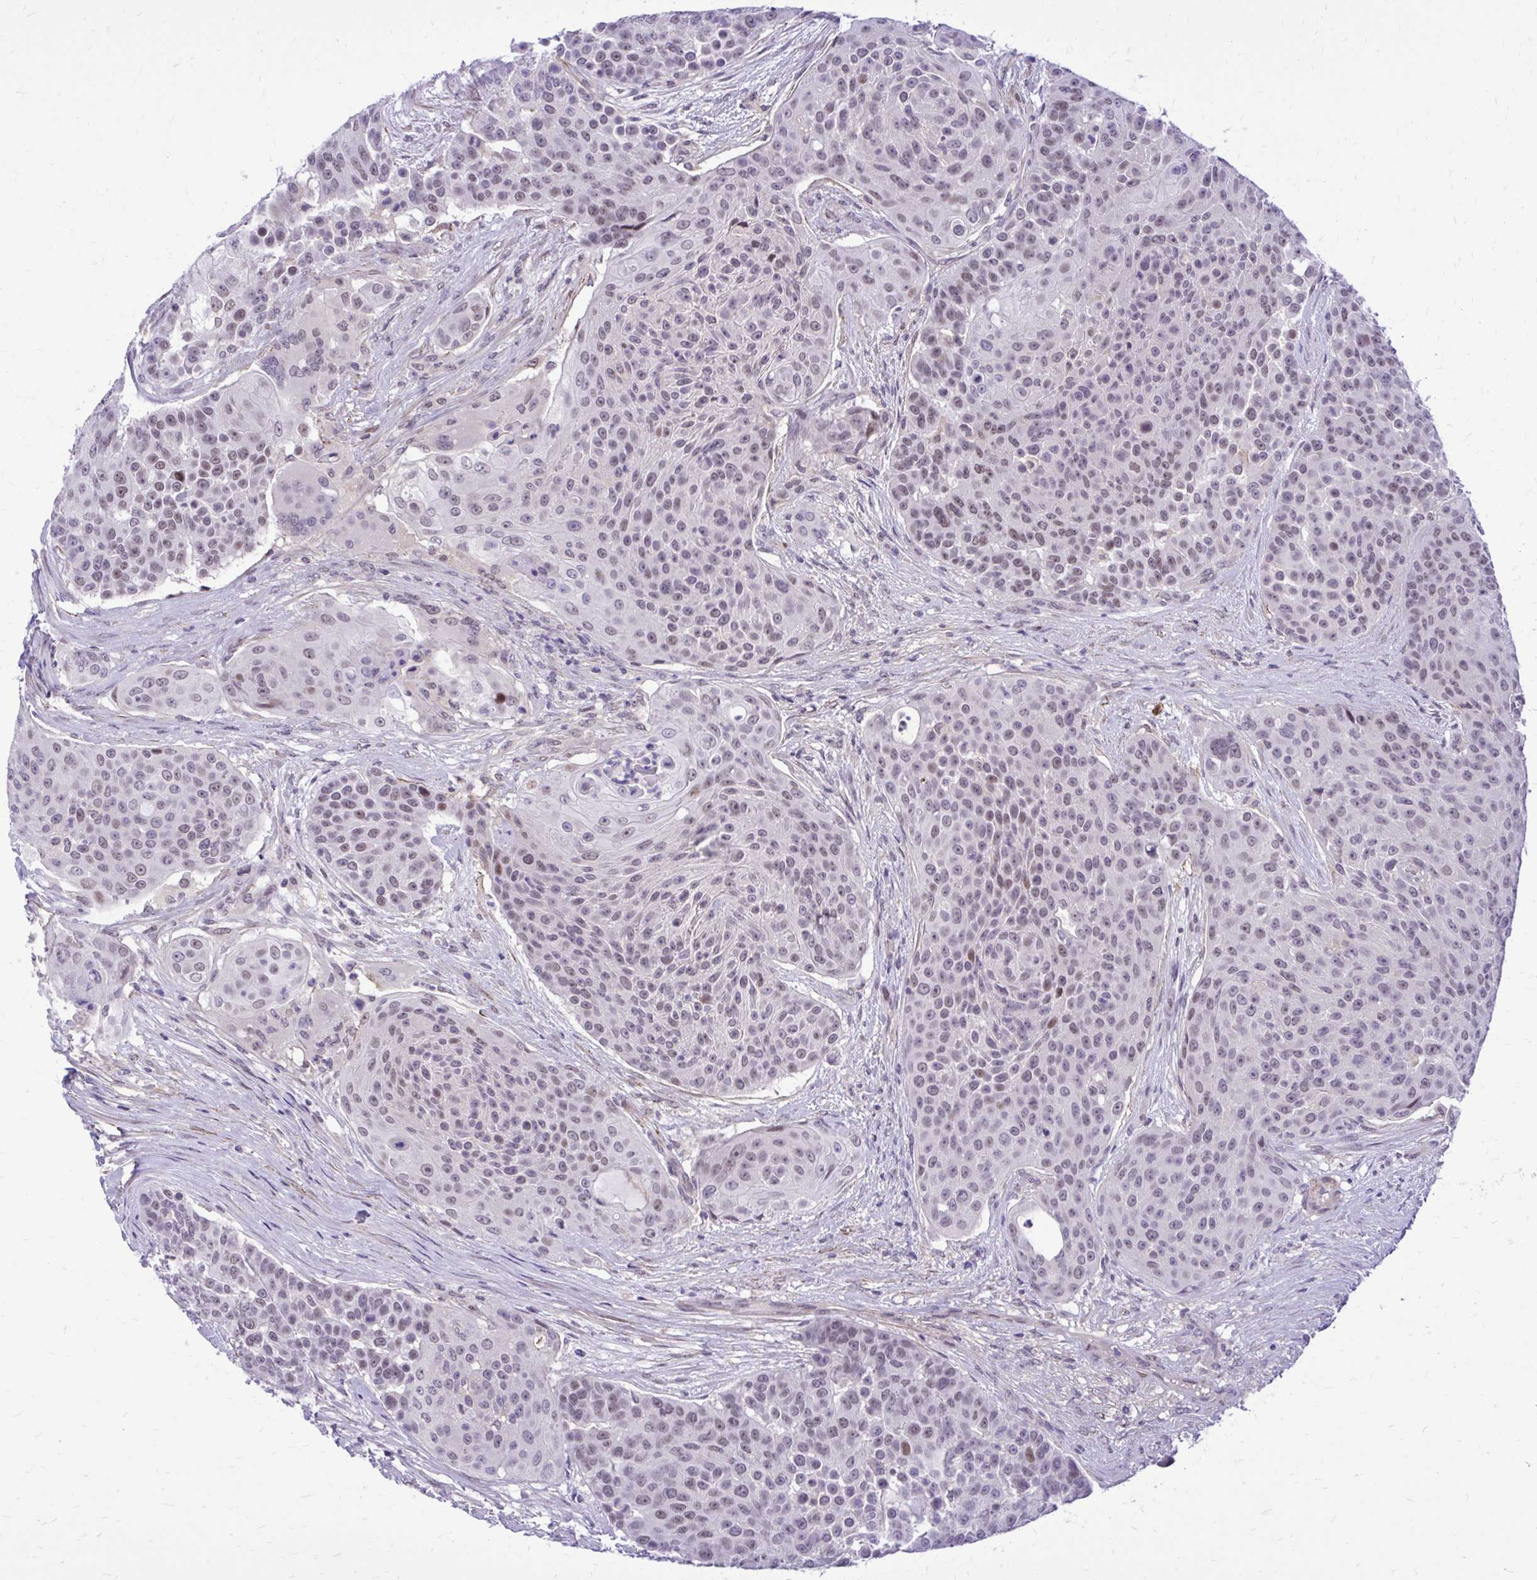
{"staining": {"intensity": "weak", "quantity": ">75%", "location": "nuclear"}, "tissue": "urothelial cancer", "cell_type": "Tumor cells", "image_type": "cancer", "snomed": [{"axis": "morphology", "description": "Urothelial carcinoma, High grade"}, {"axis": "topography", "description": "Urinary bladder"}], "caption": "A micrograph showing weak nuclear expression in about >75% of tumor cells in urothelial carcinoma (high-grade), as visualized by brown immunohistochemical staining.", "gene": "ZBTB25", "patient": {"sex": "female", "age": 63}}